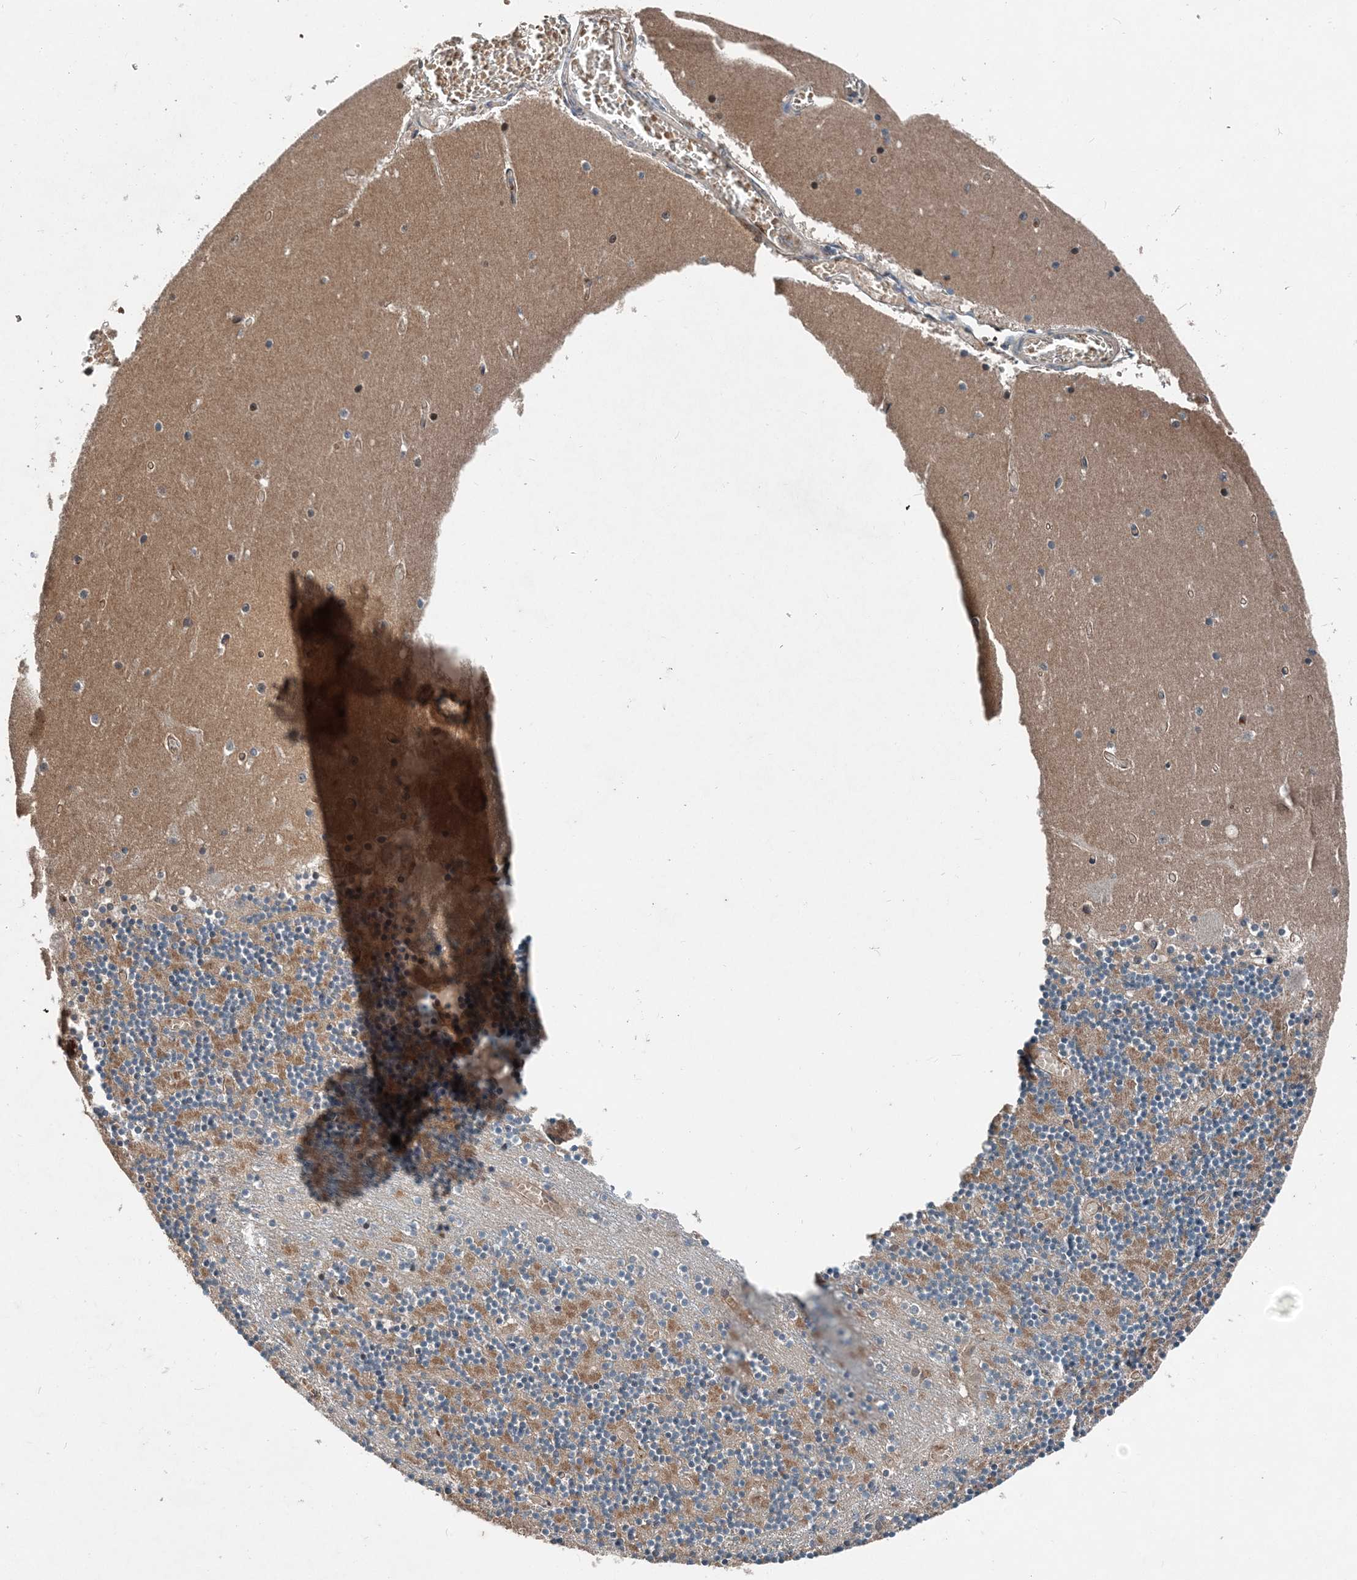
{"staining": {"intensity": "moderate", "quantity": "<25%", "location": "cytoplasmic/membranous"}, "tissue": "cerebellum", "cell_type": "Cells in granular layer", "image_type": "normal", "snomed": [{"axis": "morphology", "description": "Normal tissue, NOS"}, {"axis": "topography", "description": "Cerebellum"}], "caption": "Brown immunohistochemical staining in benign cerebellum exhibits moderate cytoplasmic/membranous expression in about <25% of cells in granular layer. Using DAB (brown) and hematoxylin (blue) stains, captured at high magnification using brightfield microscopy.", "gene": "SMPD3", "patient": {"sex": "female", "age": 28}}